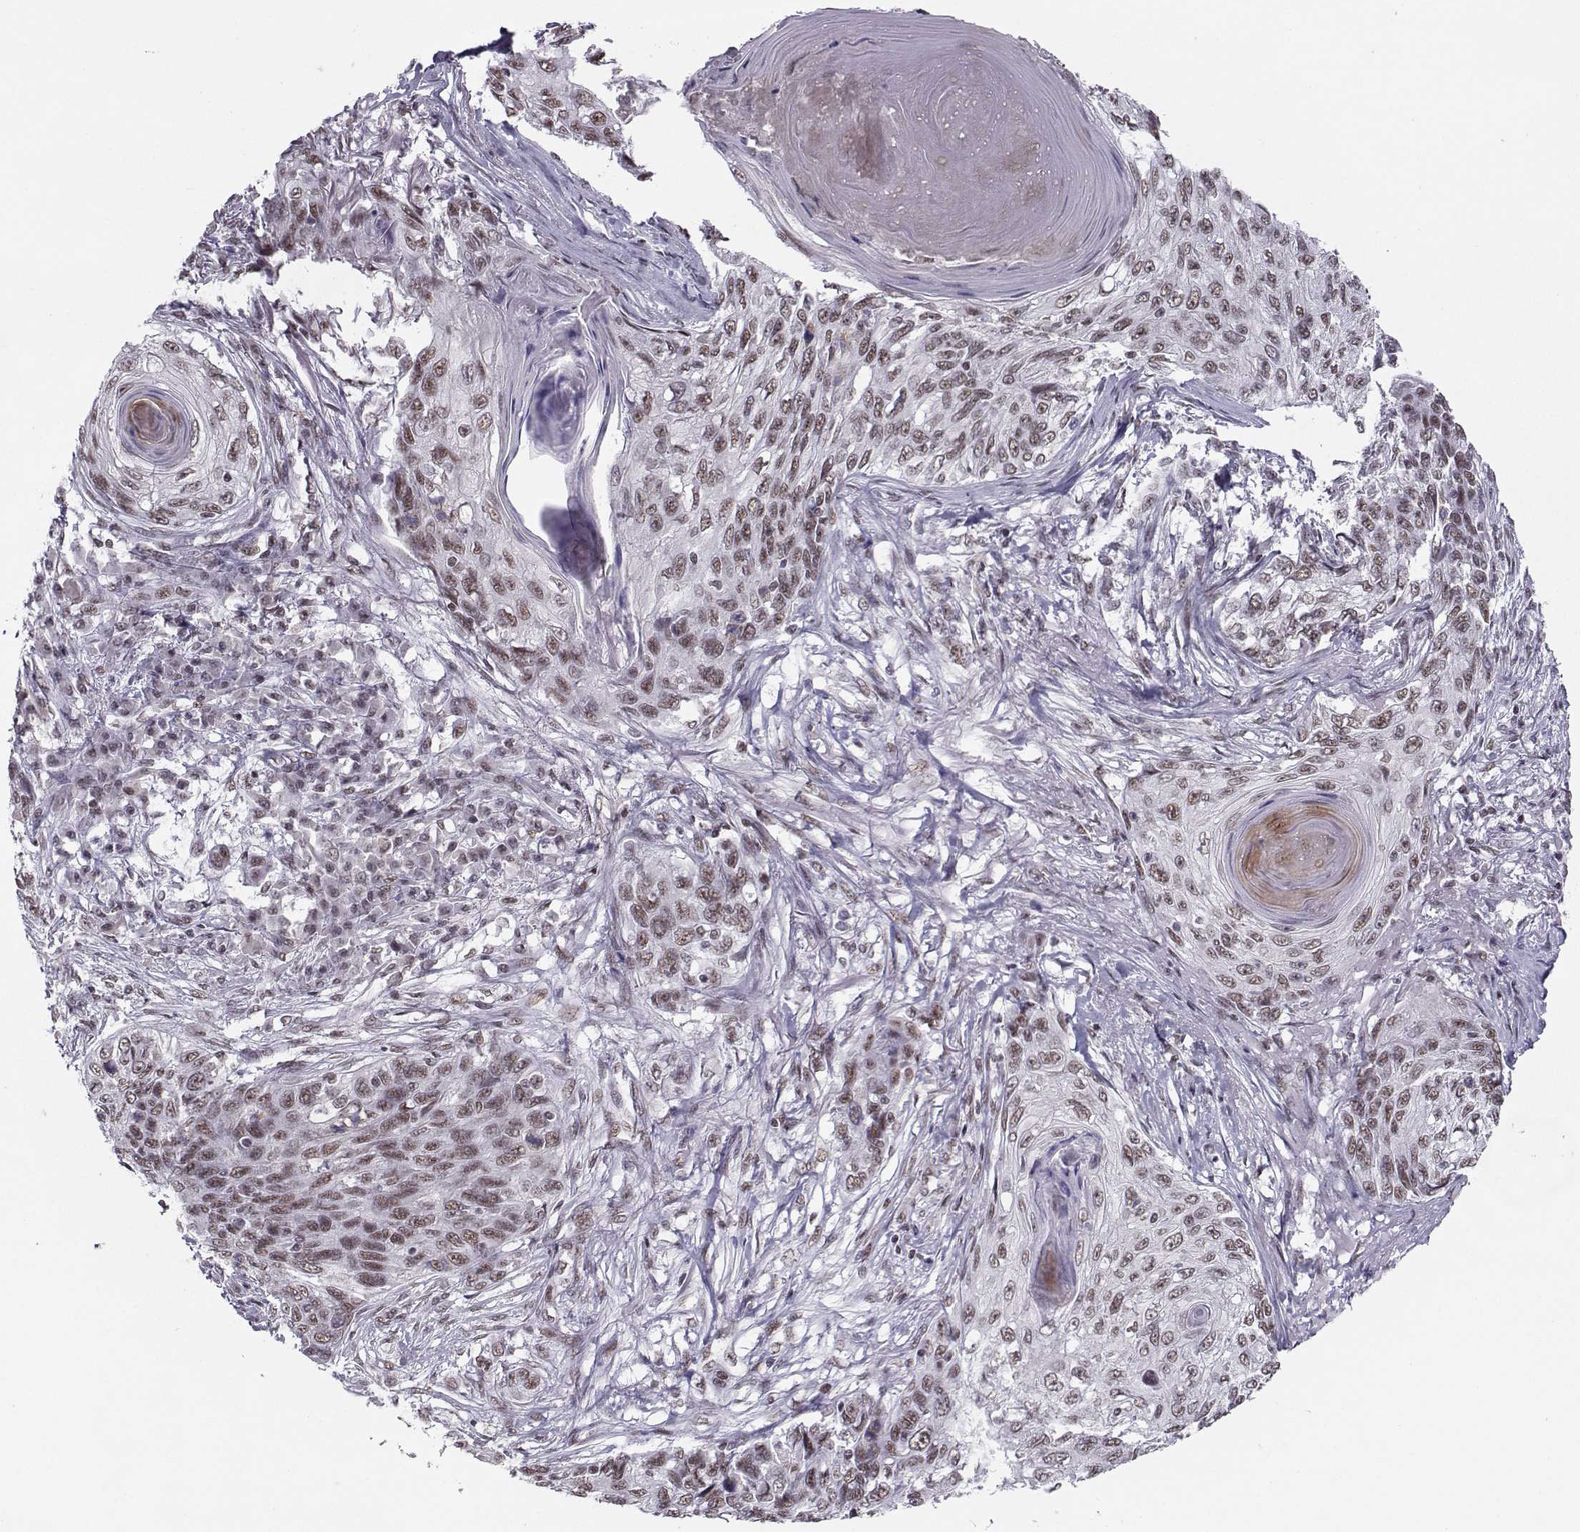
{"staining": {"intensity": "moderate", "quantity": "25%-75%", "location": "nuclear"}, "tissue": "skin cancer", "cell_type": "Tumor cells", "image_type": "cancer", "snomed": [{"axis": "morphology", "description": "Squamous cell carcinoma, NOS"}, {"axis": "topography", "description": "Skin"}], "caption": "Skin cancer was stained to show a protein in brown. There is medium levels of moderate nuclear expression in about 25%-75% of tumor cells.", "gene": "LIN28A", "patient": {"sex": "male", "age": 92}}